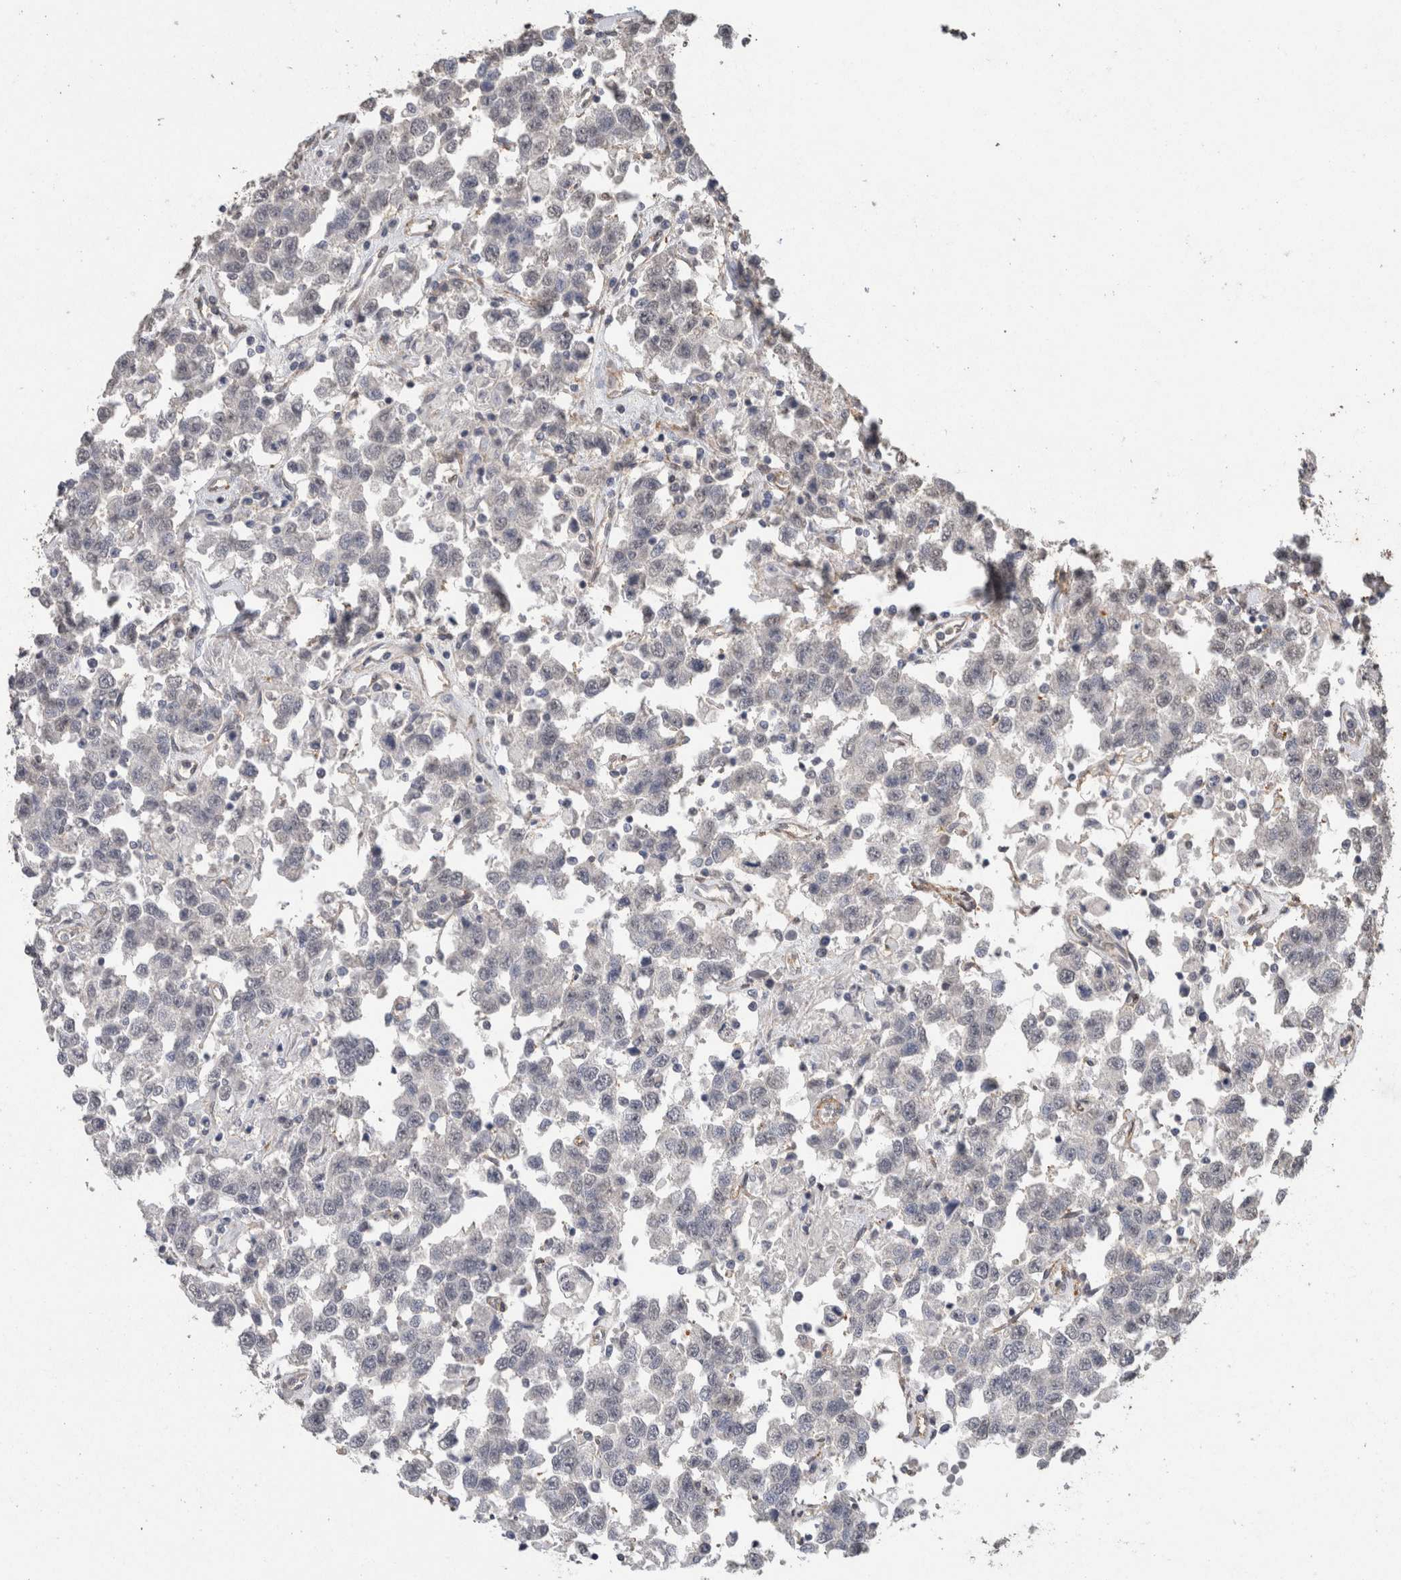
{"staining": {"intensity": "negative", "quantity": "none", "location": "none"}, "tissue": "testis cancer", "cell_type": "Tumor cells", "image_type": "cancer", "snomed": [{"axis": "morphology", "description": "Seminoma, NOS"}, {"axis": "topography", "description": "Testis"}], "caption": "This histopathology image is of testis cancer (seminoma) stained with immunohistochemistry (IHC) to label a protein in brown with the nuclei are counter-stained blue. There is no expression in tumor cells.", "gene": "RECK", "patient": {"sex": "male", "age": 41}}